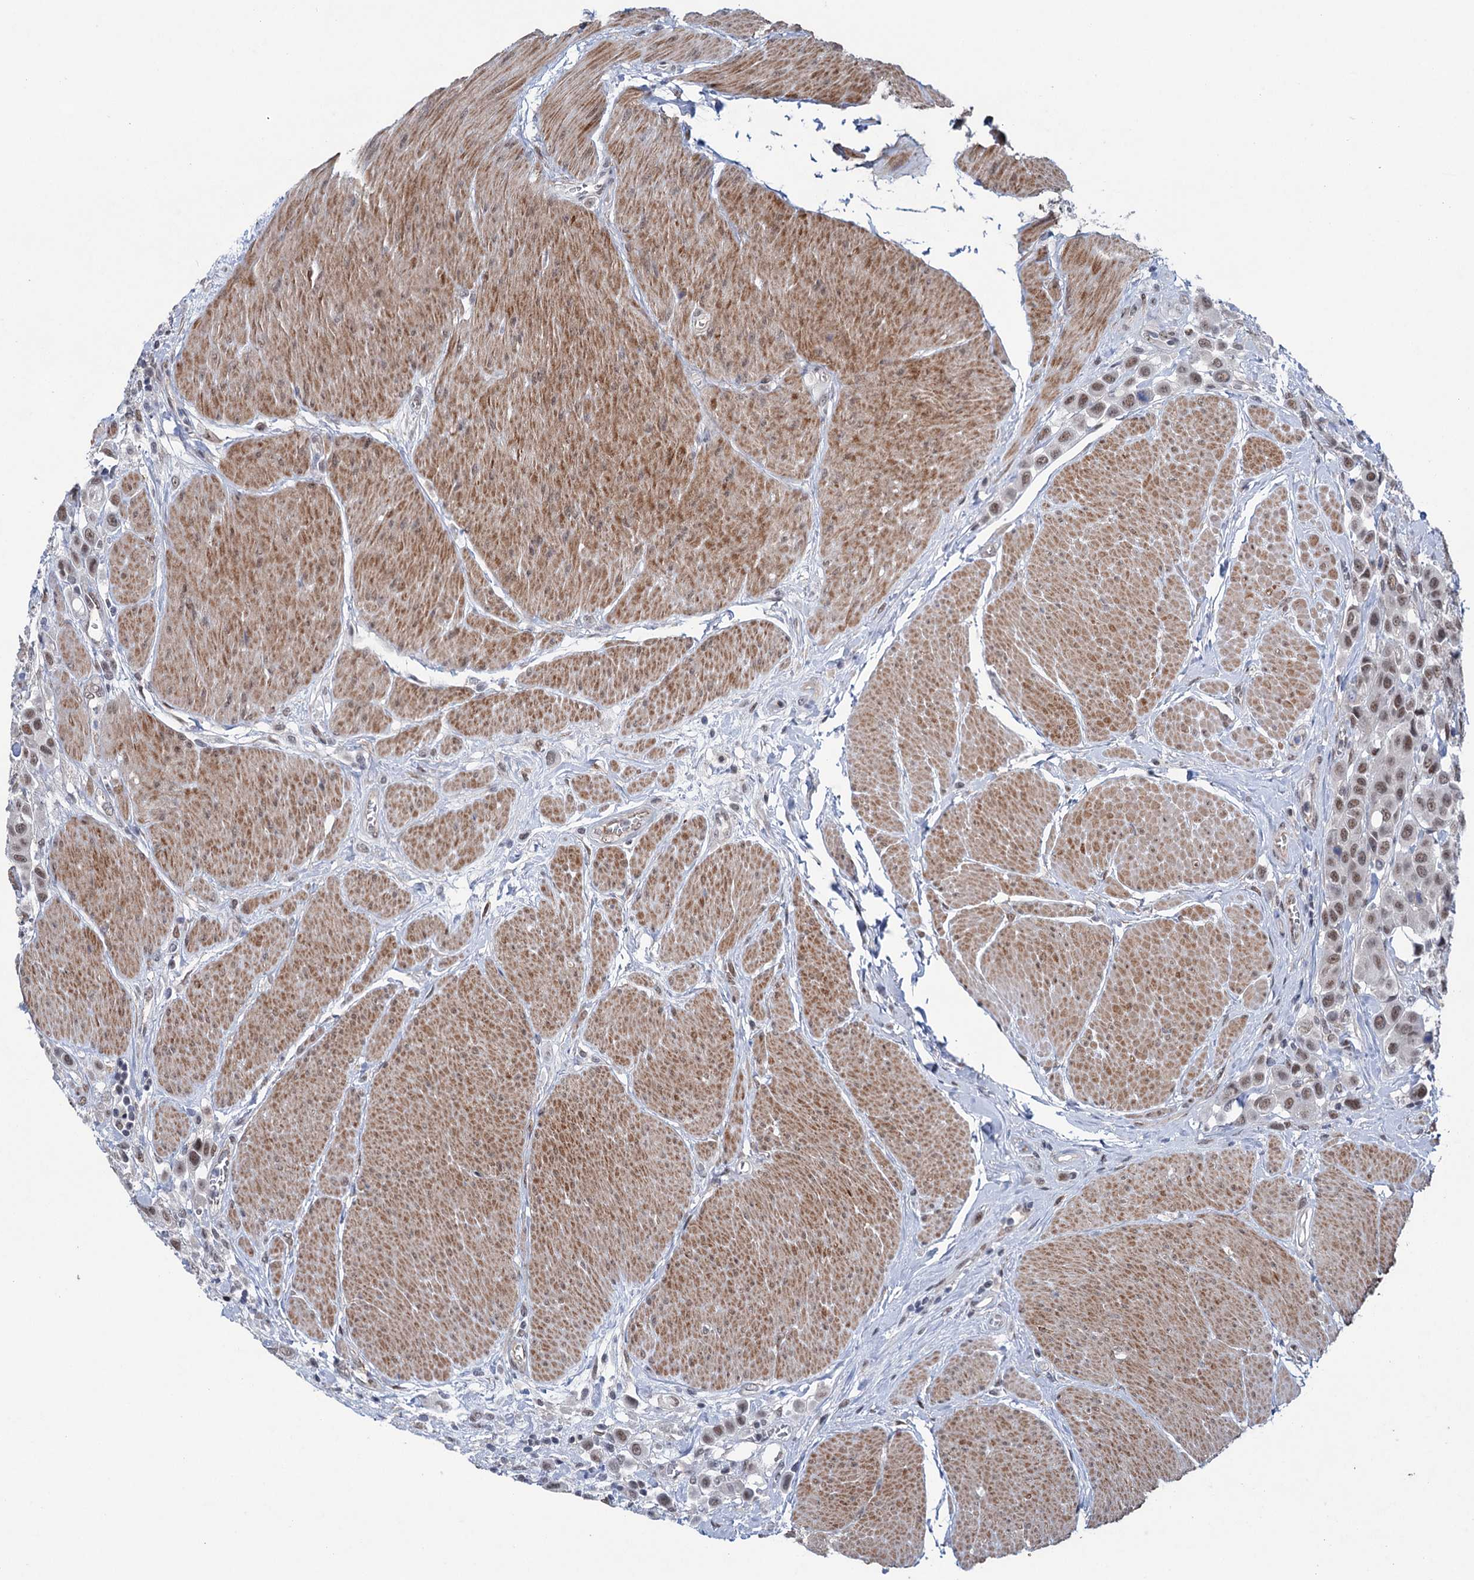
{"staining": {"intensity": "moderate", "quantity": ">75%", "location": "nuclear"}, "tissue": "urothelial cancer", "cell_type": "Tumor cells", "image_type": "cancer", "snomed": [{"axis": "morphology", "description": "Urothelial carcinoma, High grade"}, {"axis": "topography", "description": "Urinary bladder"}], "caption": "Protein staining displays moderate nuclear positivity in about >75% of tumor cells in urothelial cancer.", "gene": "FAM53A", "patient": {"sex": "male", "age": 50}}